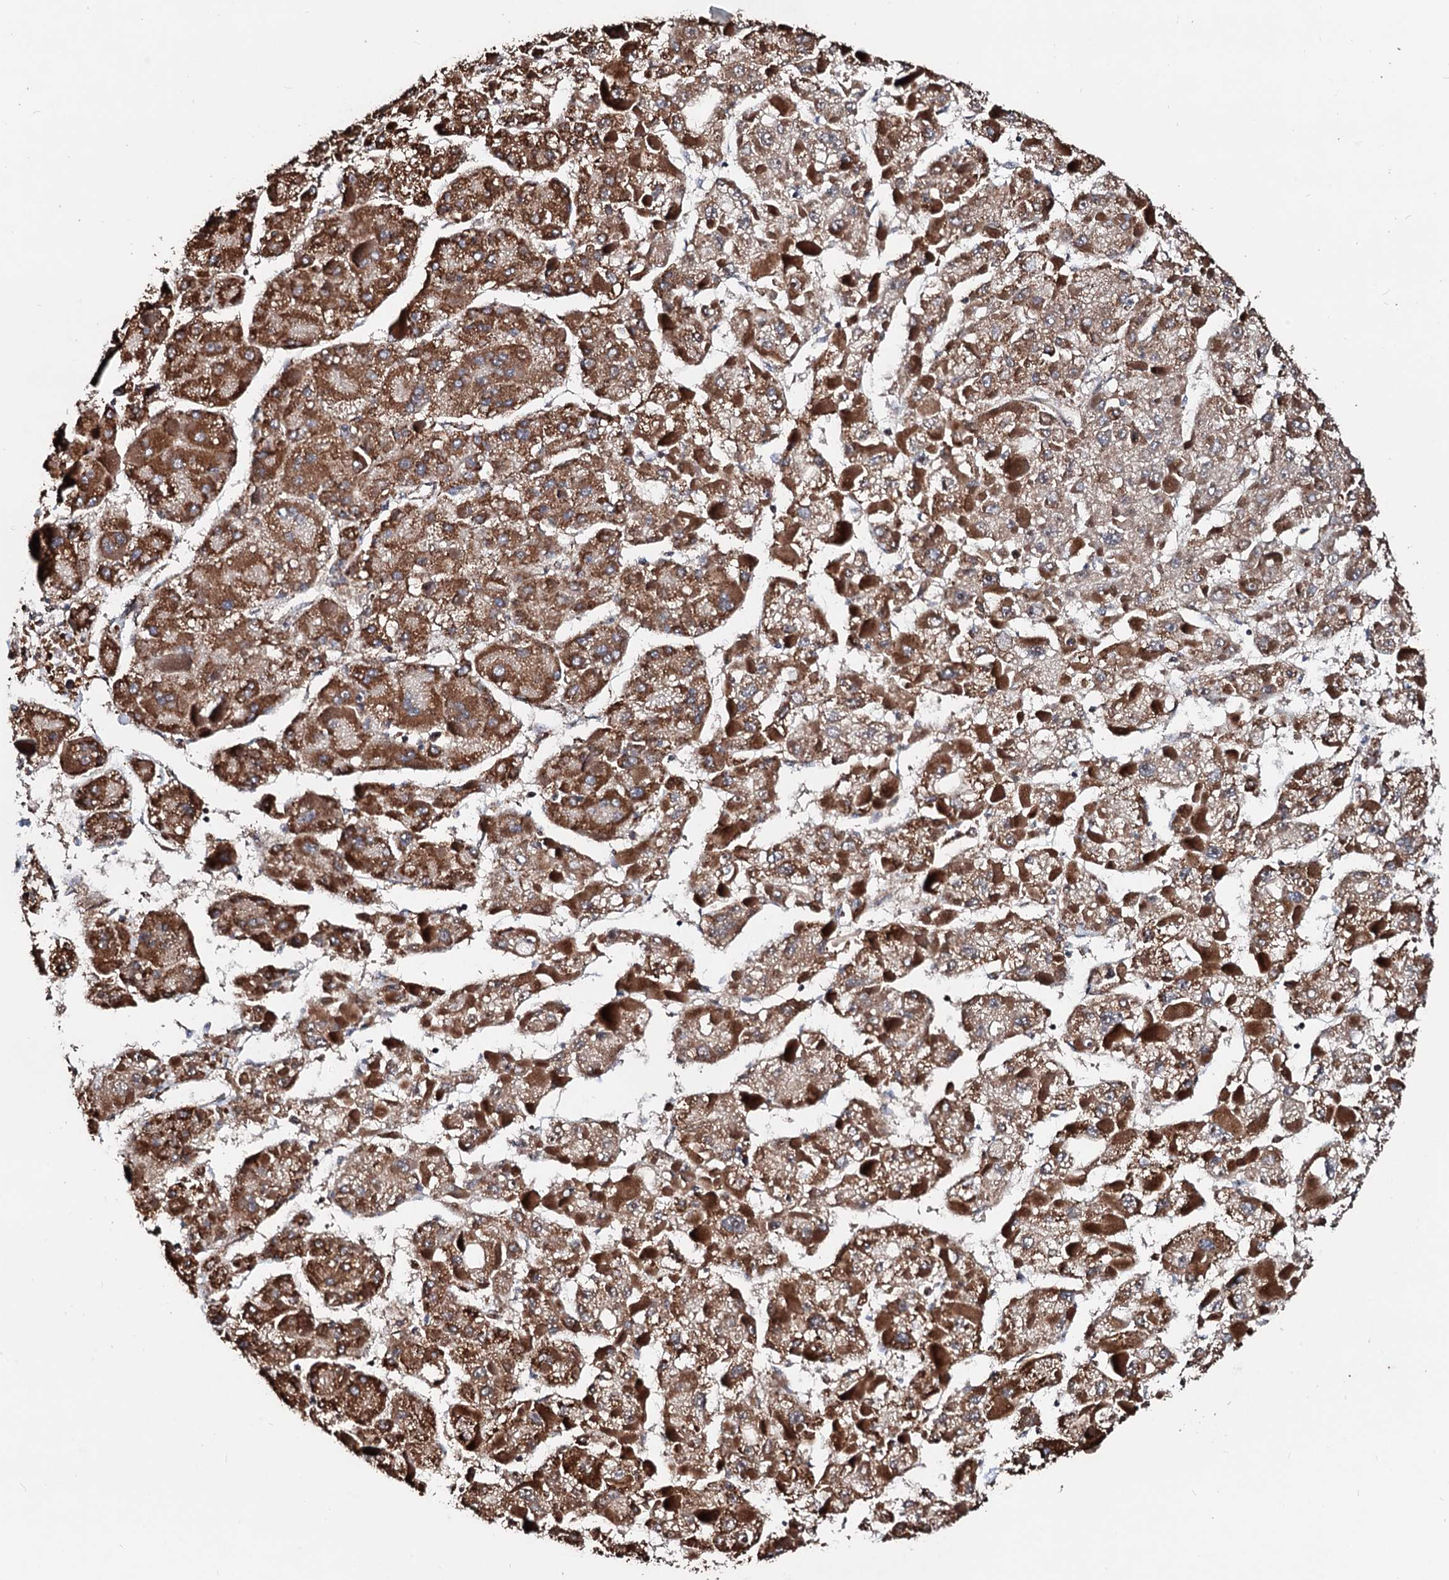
{"staining": {"intensity": "moderate", "quantity": ">75%", "location": "cytoplasmic/membranous"}, "tissue": "liver cancer", "cell_type": "Tumor cells", "image_type": "cancer", "snomed": [{"axis": "morphology", "description": "Carcinoma, Hepatocellular, NOS"}, {"axis": "topography", "description": "Liver"}], "caption": "This is a micrograph of immunohistochemistry staining of liver cancer, which shows moderate expression in the cytoplasmic/membranous of tumor cells.", "gene": "SECISBP2L", "patient": {"sex": "female", "age": 73}}